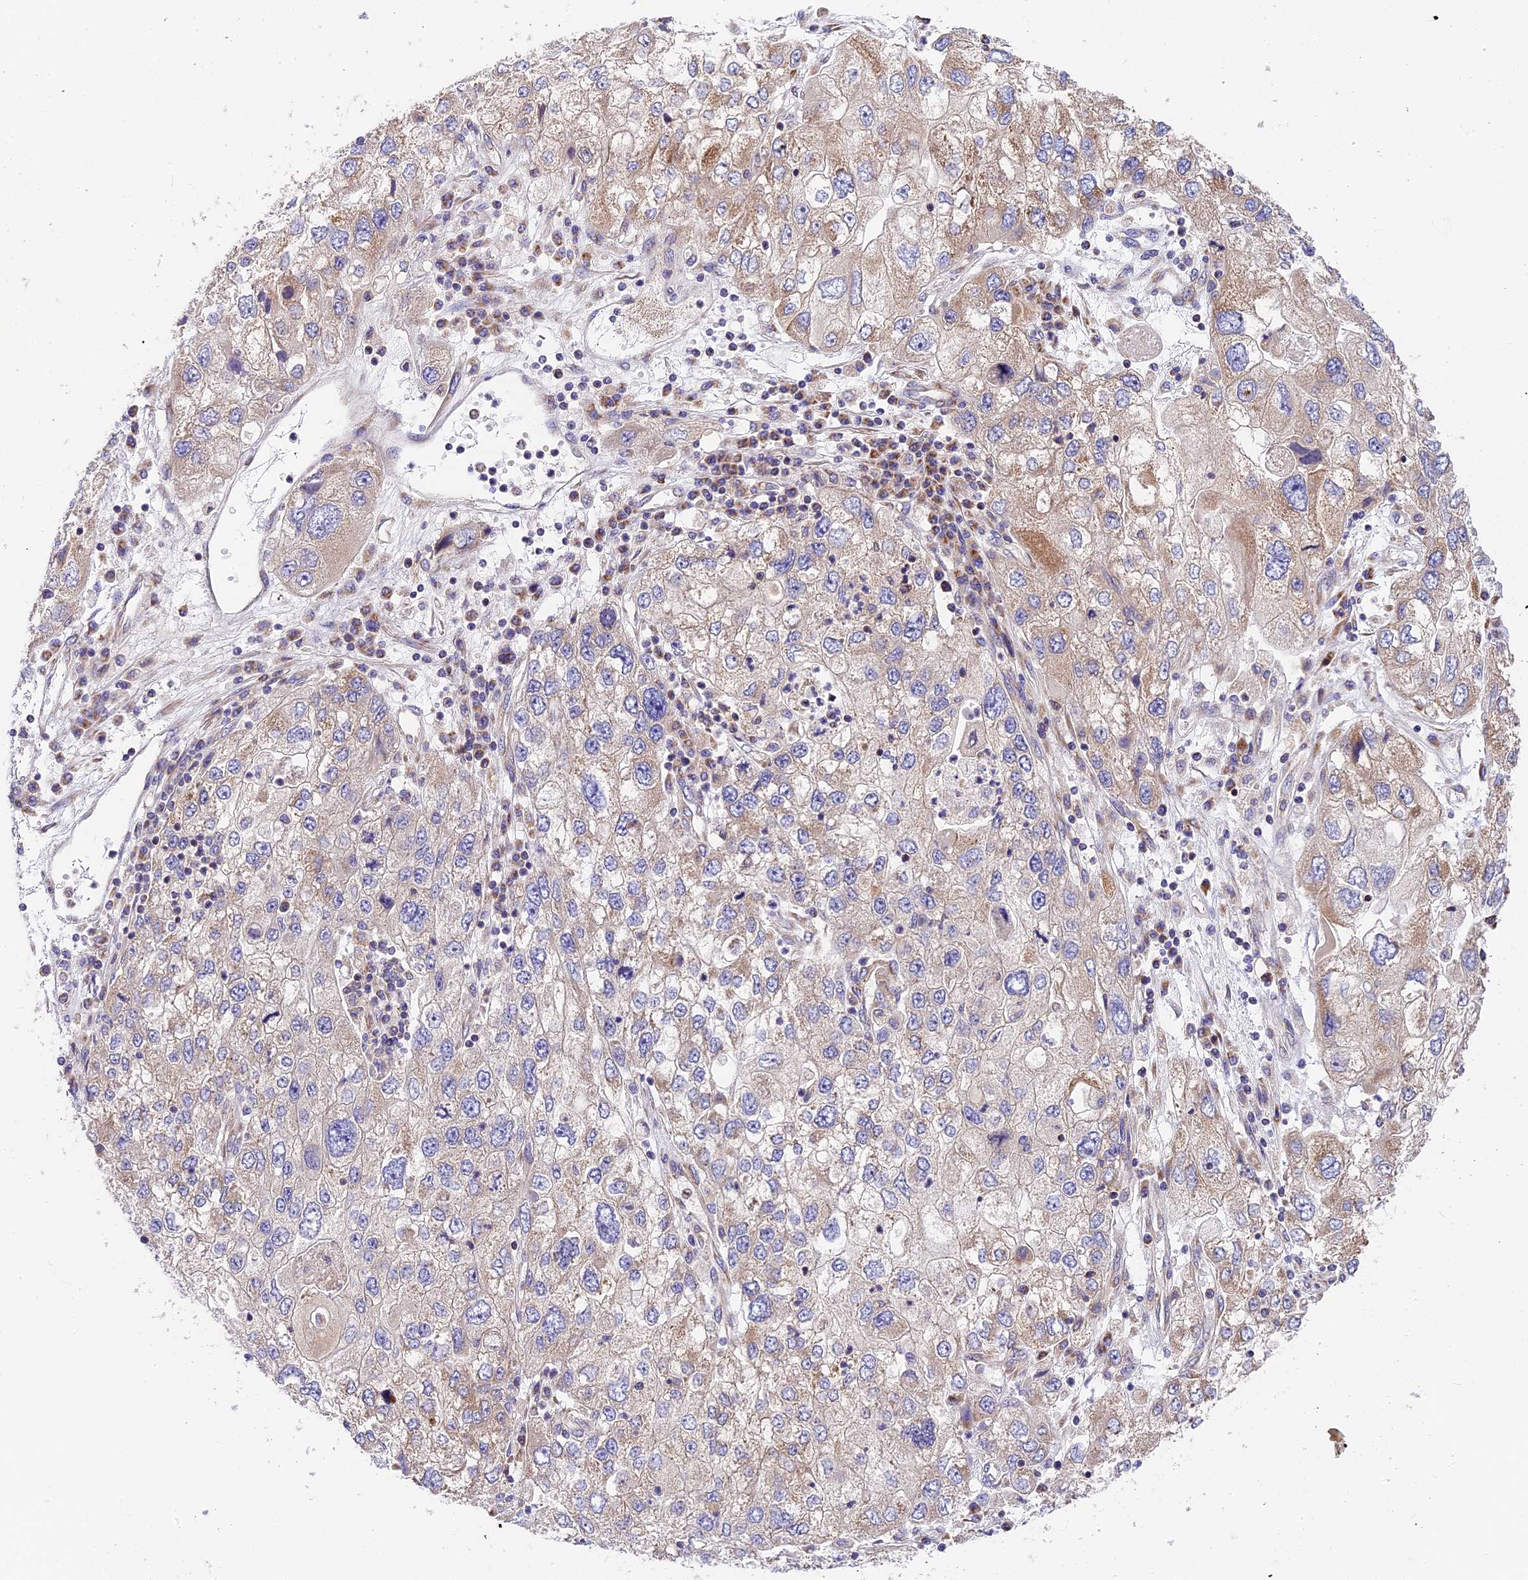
{"staining": {"intensity": "moderate", "quantity": "25%-75%", "location": "cytoplasmic/membranous"}, "tissue": "endometrial cancer", "cell_type": "Tumor cells", "image_type": "cancer", "snomed": [{"axis": "morphology", "description": "Adenocarcinoma, NOS"}, {"axis": "topography", "description": "Endometrium"}], "caption": "A medium amount of moderate cytoplasmic/membranous expression is appreciated in about 25%-75% of tumor cells in endometrial cancer tissue.", "gene": "MRAS", "patient": {"sex": "female", "age": 49}}